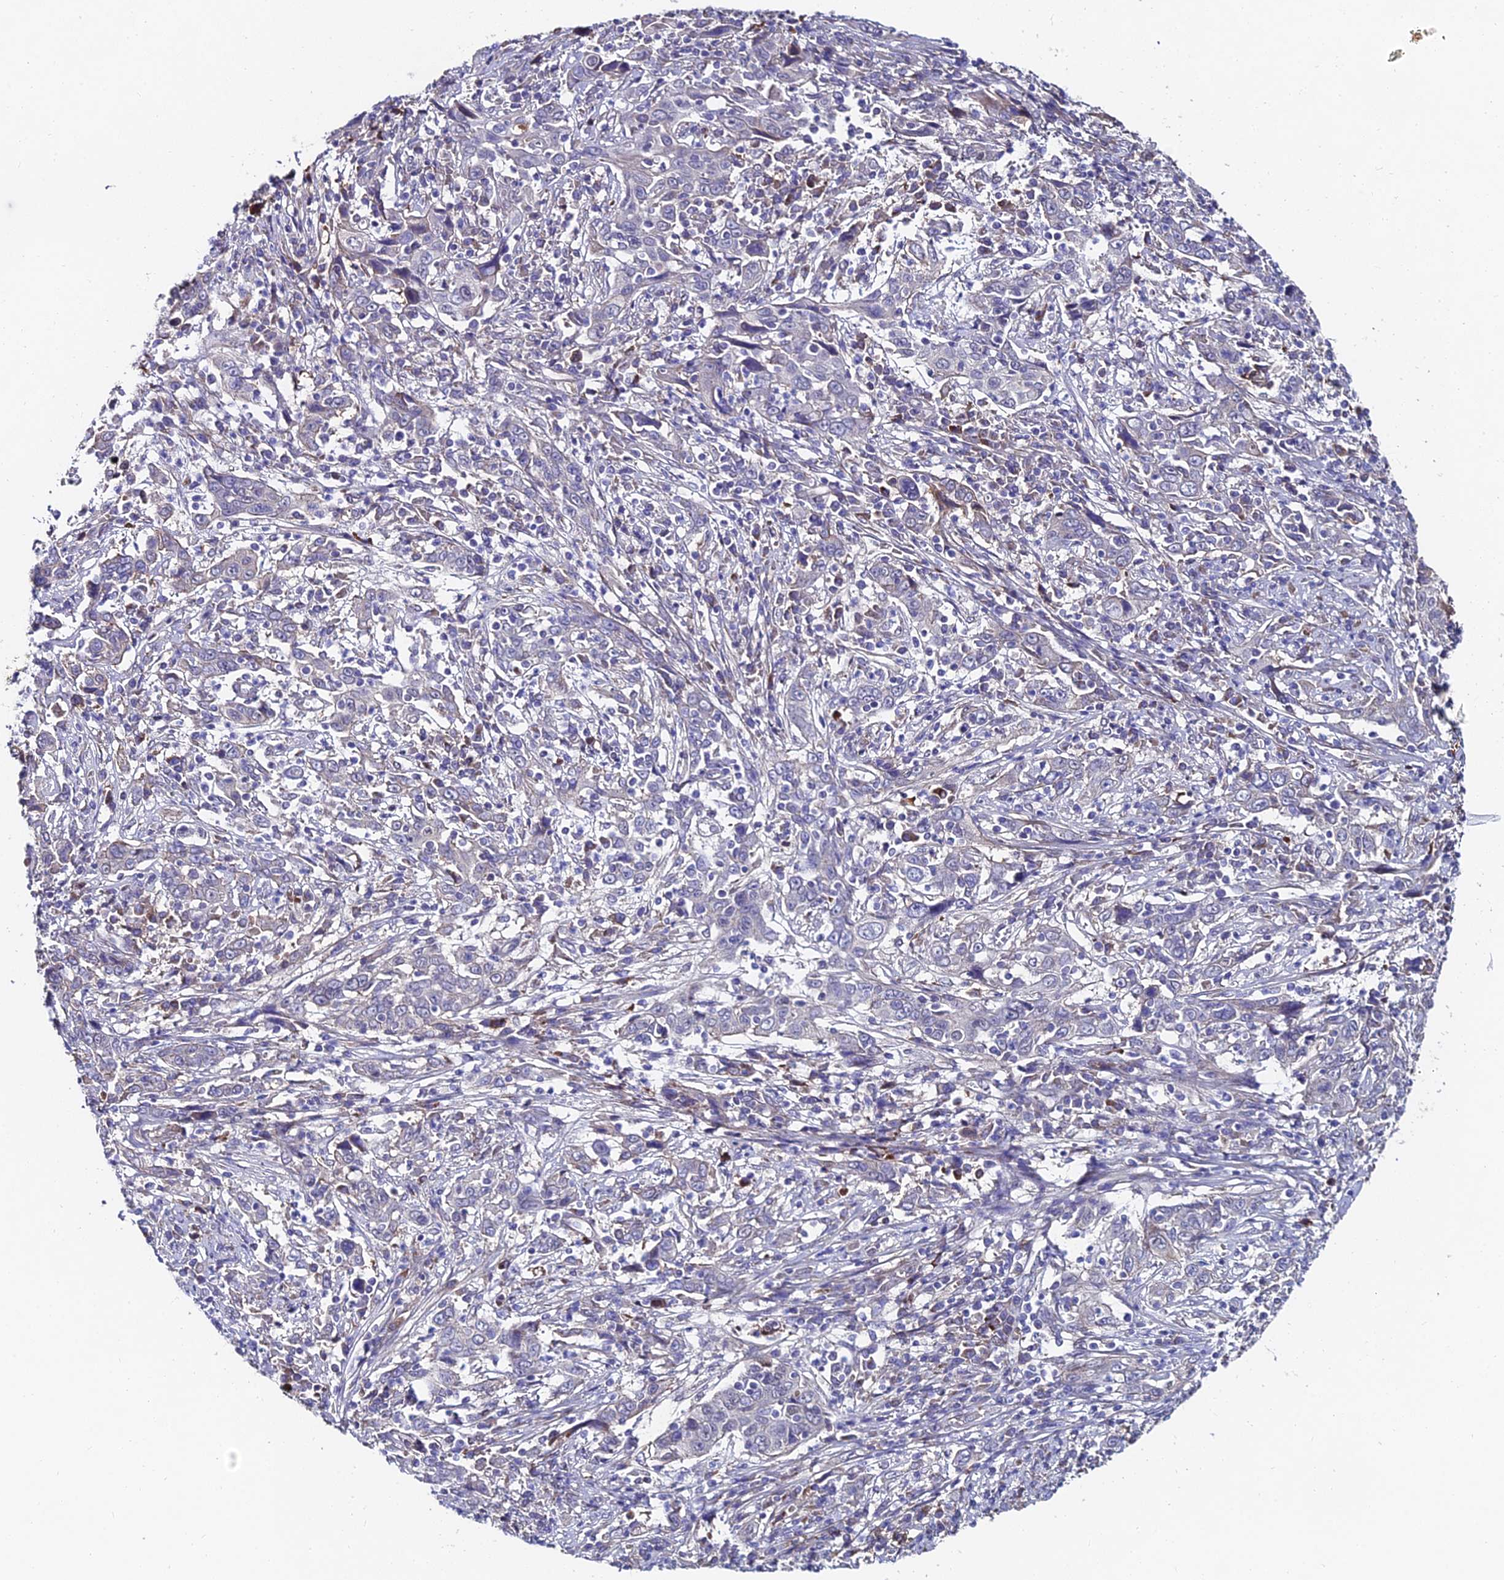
{"staining": {"intensity": "negative", "quantity": "none", "location": "none"}, "tissue": "cervical cancer", "cell_type": "Tumor cells", "image_type": "cancer", "snomed": [{"axis": "morphology", "description": "Squamous cell carcinoma, NOS"}, {"axis": "topography", "description": "Cervix"}], "caption": "Immunohistochemical staining of human cervical cancer shows no significant positivity in tumor cells.", "gene": "TRIM24", "patient": {"sex": "female", "age": 46}}